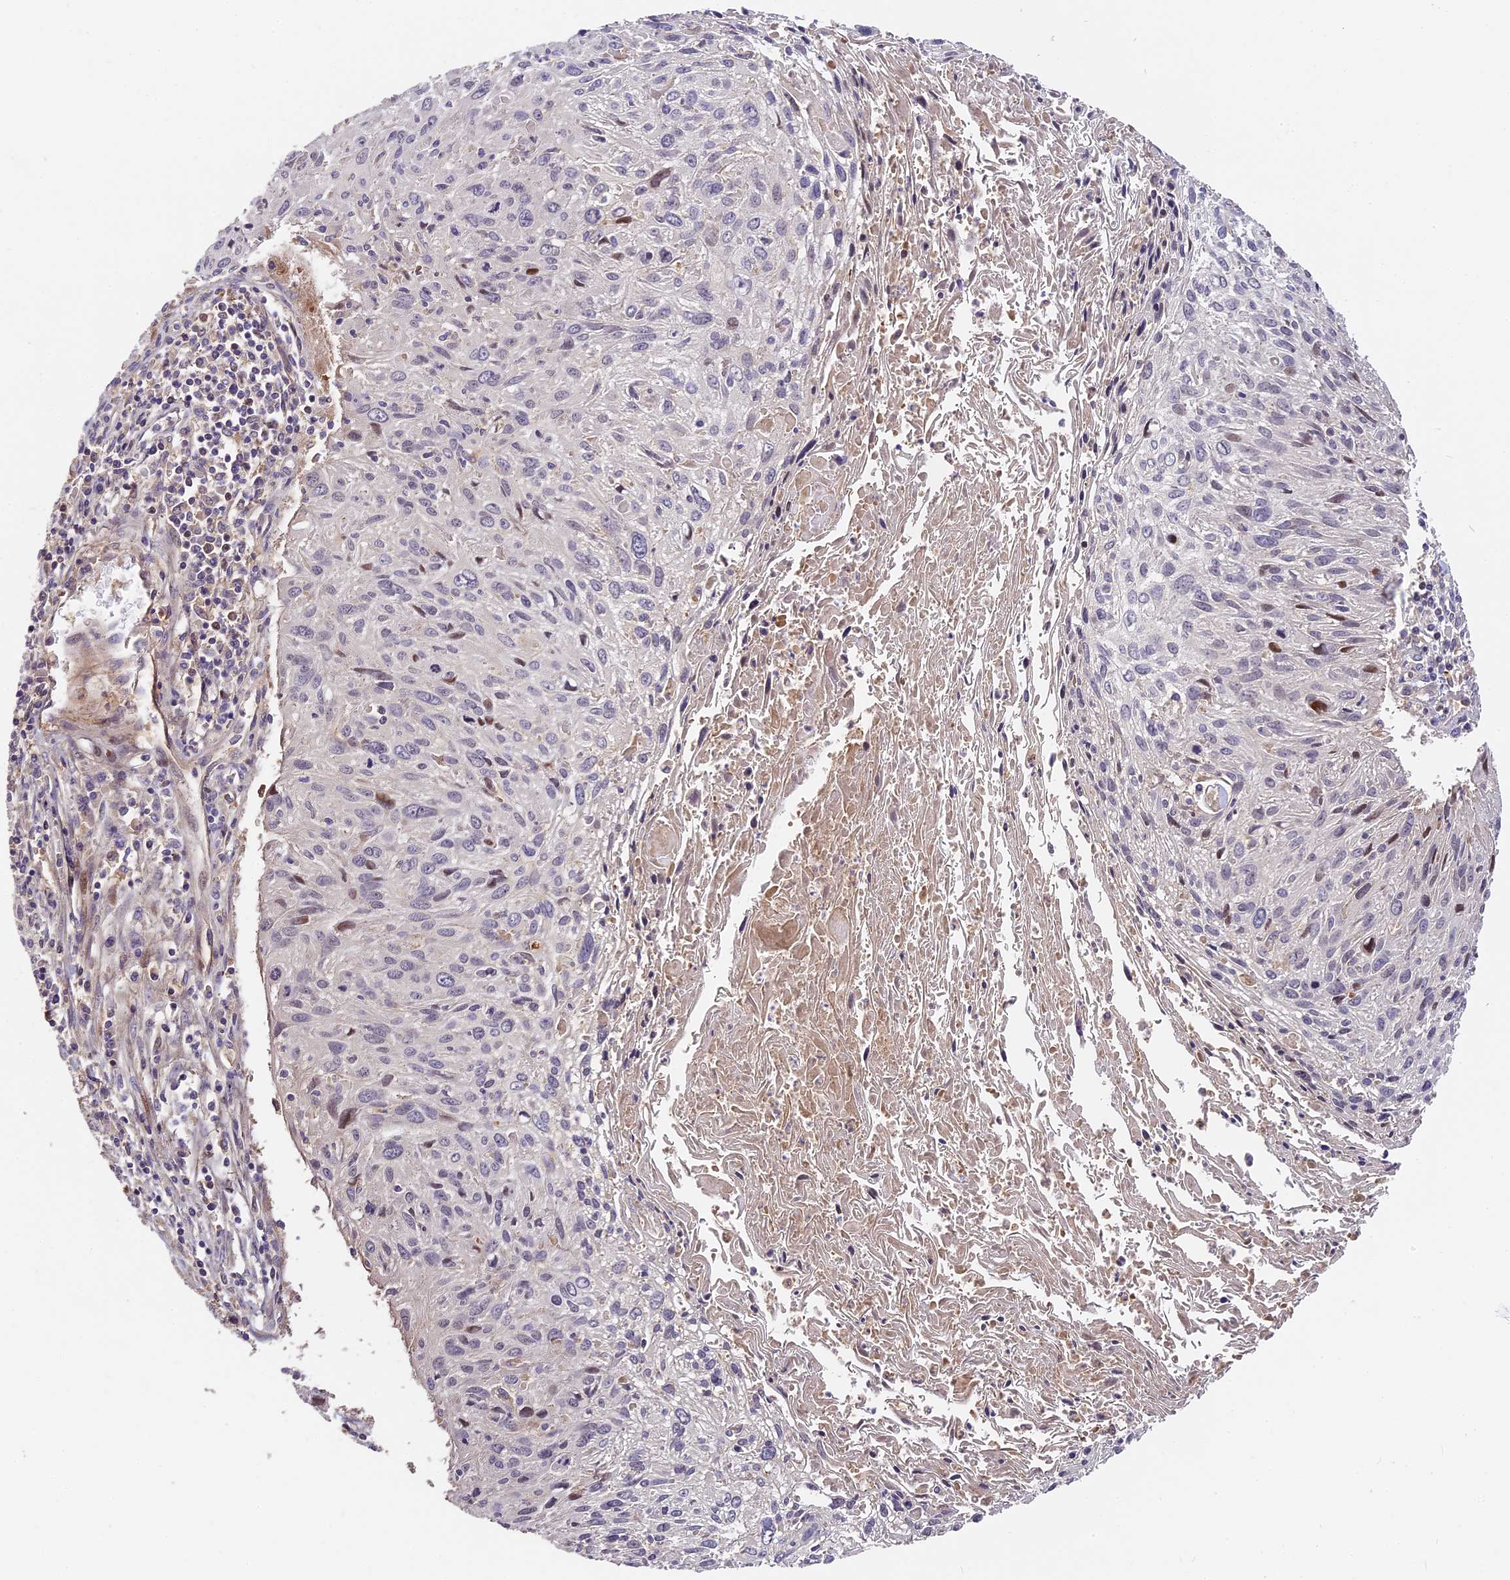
{"staining": {"intensity": "negative", "quantity": "none", "location": "none"}, "tissue": "cervical cancer", "cell_type": "Tumor cells", "image_type": "cancer", "snomed": [{"axis": "morphology", "description": "Squamous cell carcinoma, NOS"}, {"axis": "topography", "description": "Cervix"}], "caption": "This is a photomicrograph of IHC staining of cervical squamous cell carcinoma, which shows no expression in tumor cells.", "gene": "ARHGAP17", "patient": {"sex": "female", "age": 51}}